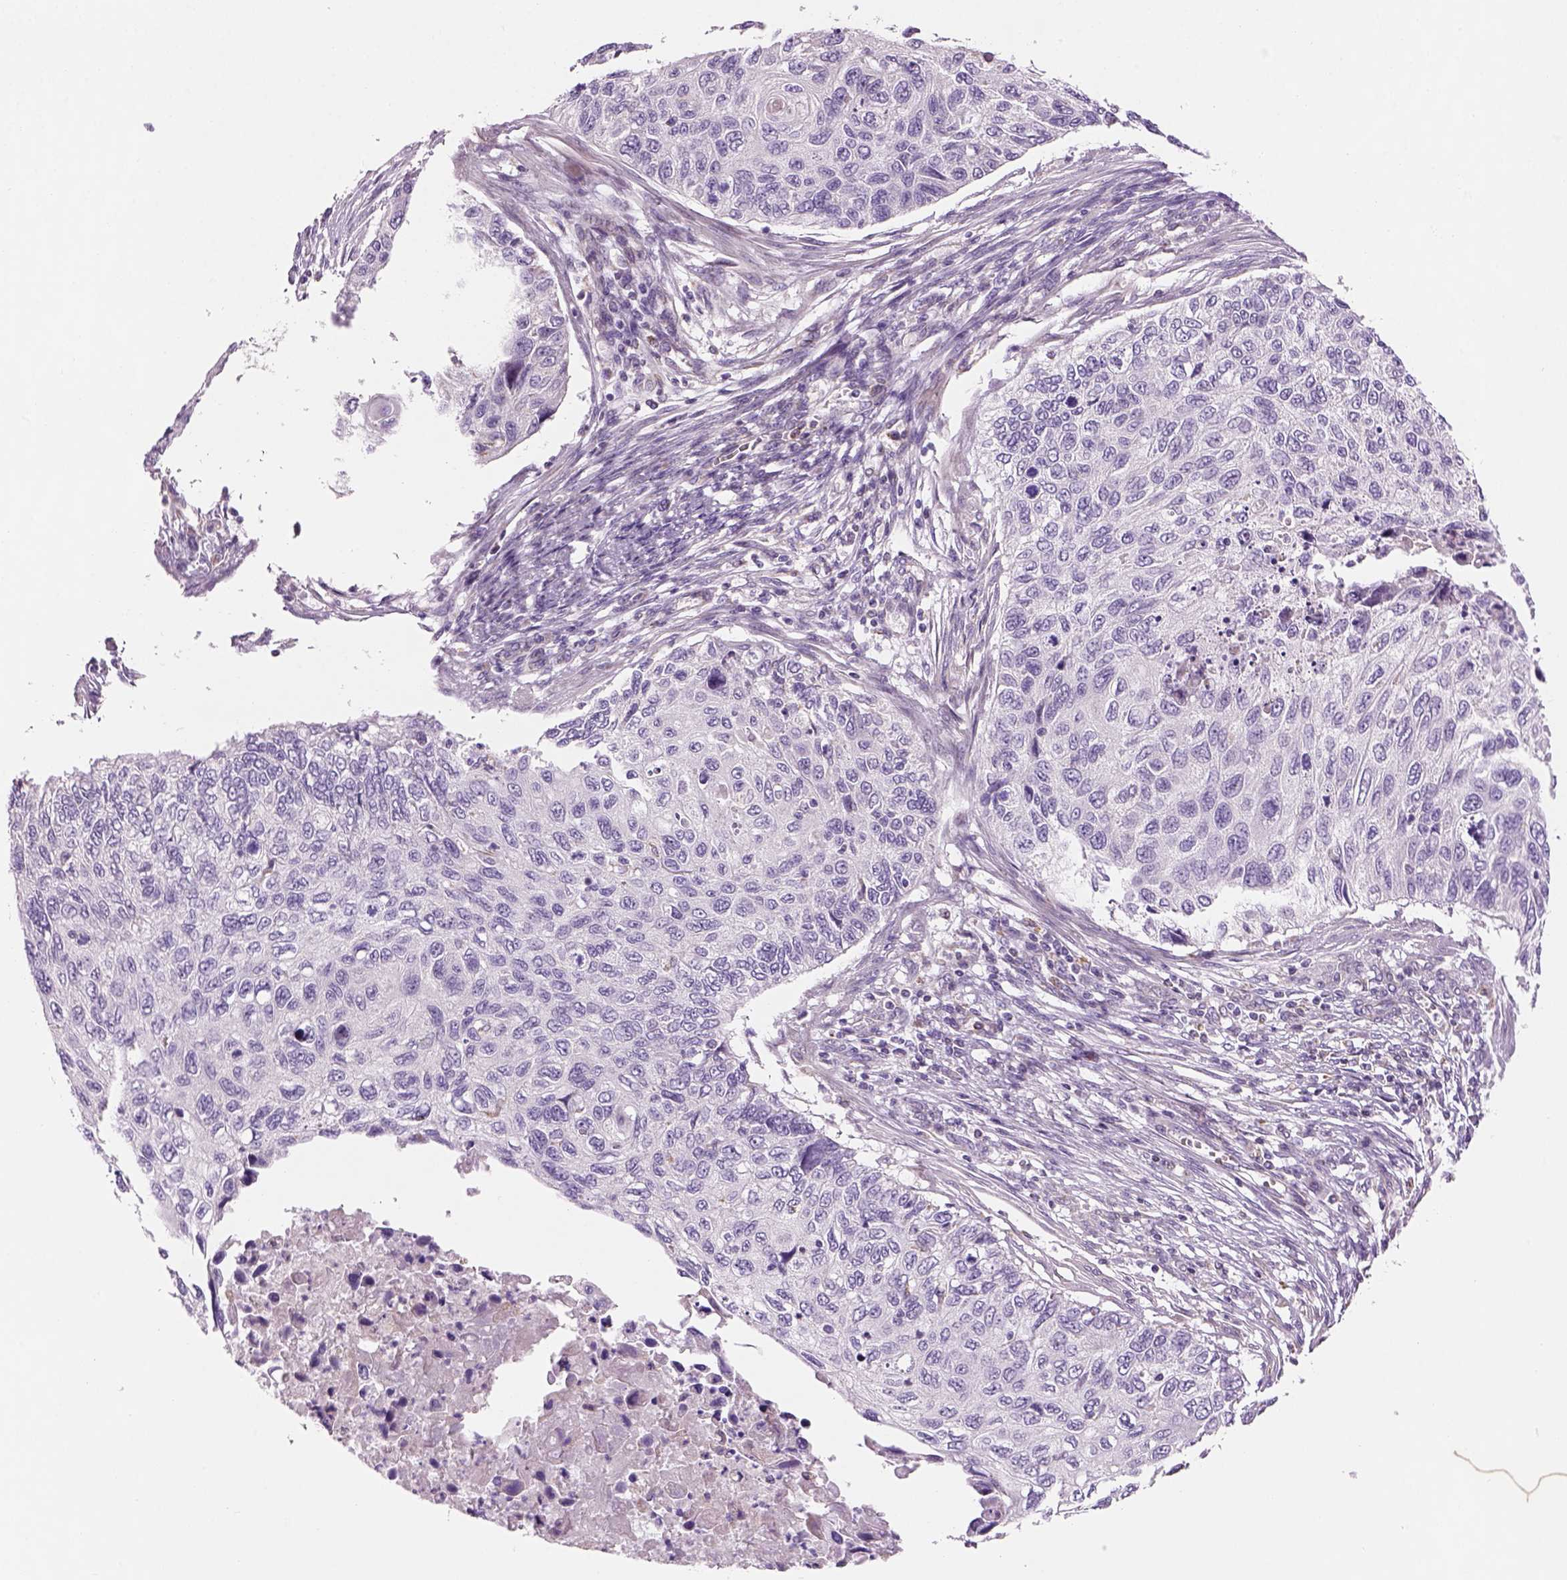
{"staining": {"intensity": "negative", "quantity": "none", "location": "none"}, "tissue": "cervical cancer", "cell_type": "Tumor cells", "image_type": "cancer", "snomed": [{"axis": "morphology", "description": "Squamous cell carcinoma, NOS"}, {"axis": "topography", "description": "Cervix"}], "caption": "DAB immunohistochemical staining of human cervical cancer displays no significant expression in tumor cells.", "gene": "IFT52", "patient": {"sex": "female", "age": 70}}